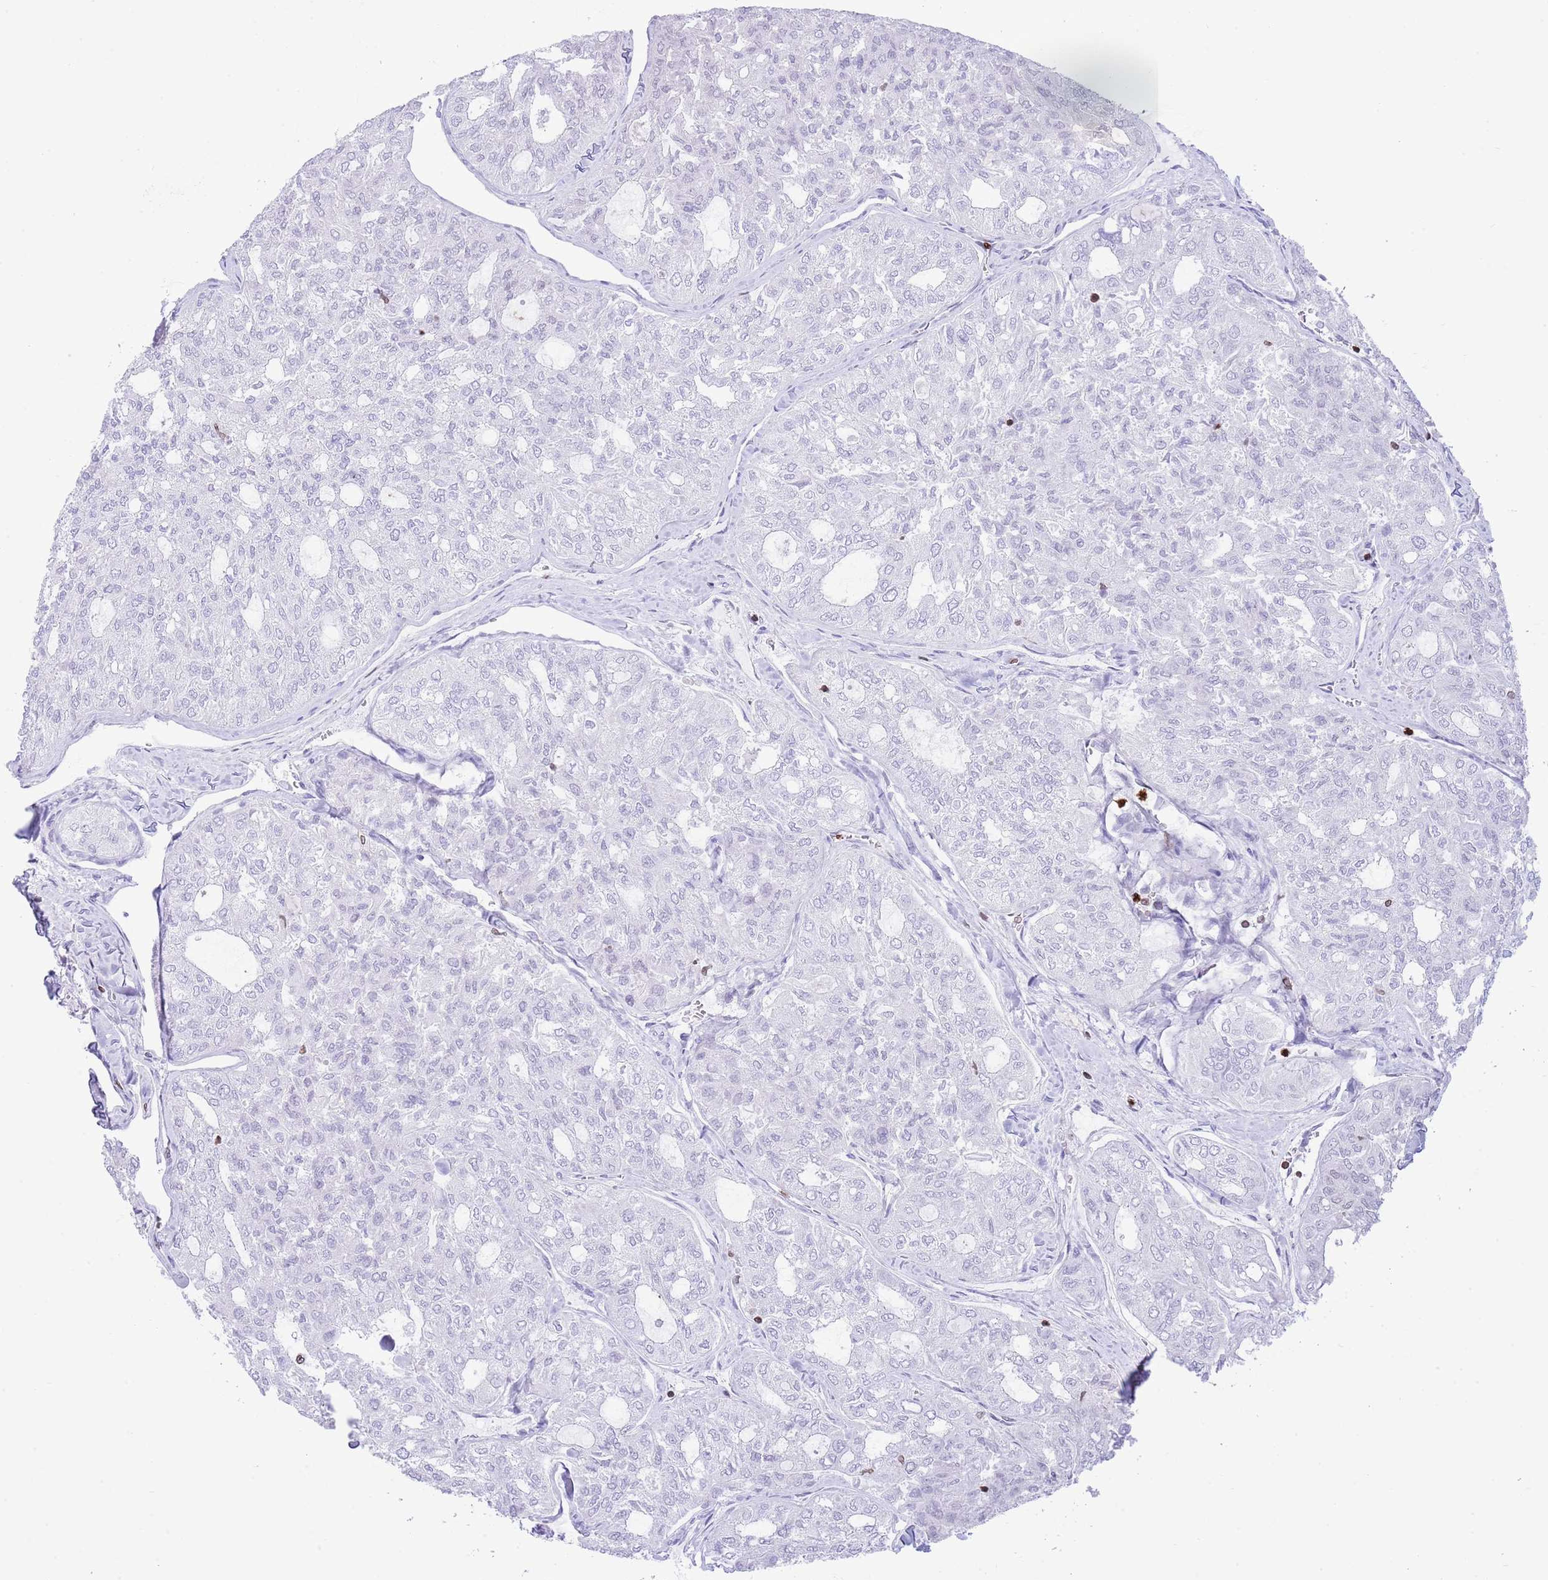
{"staining": {"intensity": "negative", "quantity": "none", "location": "none"}, "tissue": "thyroid cancer", "cell_type": "Tumor cells", "image_type": "cancer", "snomed": [{"axis": "morphology", "description": "Follicular adenoma carcinoma, NOS"}, {"axis": "topography", "description": "Thyroid gland"}], "caption": "Thyroid follicular adenoma carcinoma stained for a protein using immunohistochemistry (IHC) shows no expression tumor cells.", "gene": "LBR", "patient": {"sex": "male", "age": 75}}